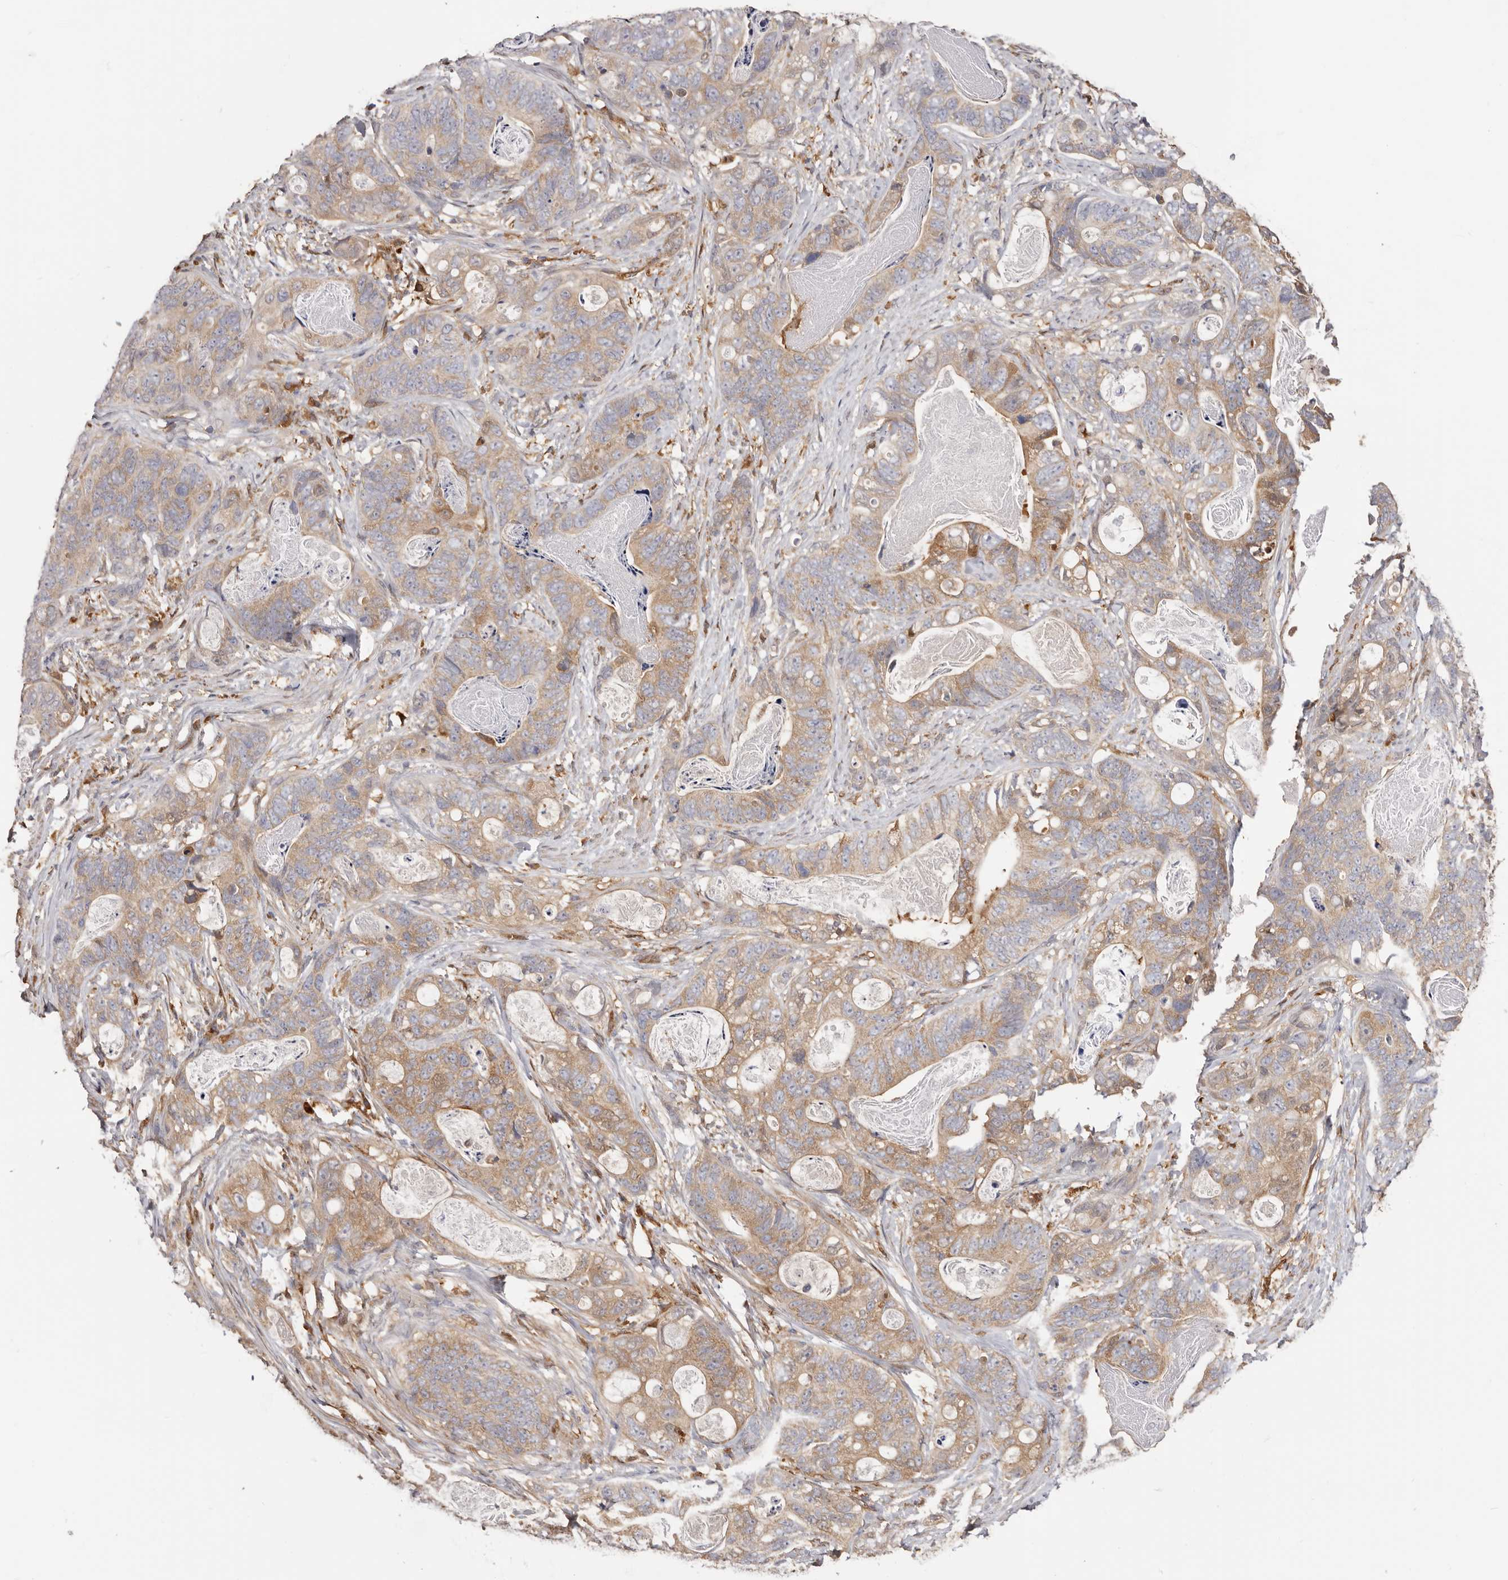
{"staining": {"intensity": "moderate", "quantity": "25%-75%", "location": "cytoplasmic/membranous"}, "tissue": "stomach cancer", "cell_type": "Tumor cells", "image_type": "cancer", "snomed": [{"axis": "morphology", "description": "Normal tissue, NOS"}, {"axis": "morphology", "description": "Adenocarcinoma, NOS"}, {"axis": "topography", "description": "Stomach"}], "caption": "Immunohistochemical staining of human stomach adenocarcinoma shows moderate cytoplasmic/membranous protein expression in about 25%-75% of tumor cells.", "gene": "LAP3", "patient": {"sex": "female", "age": 89}}